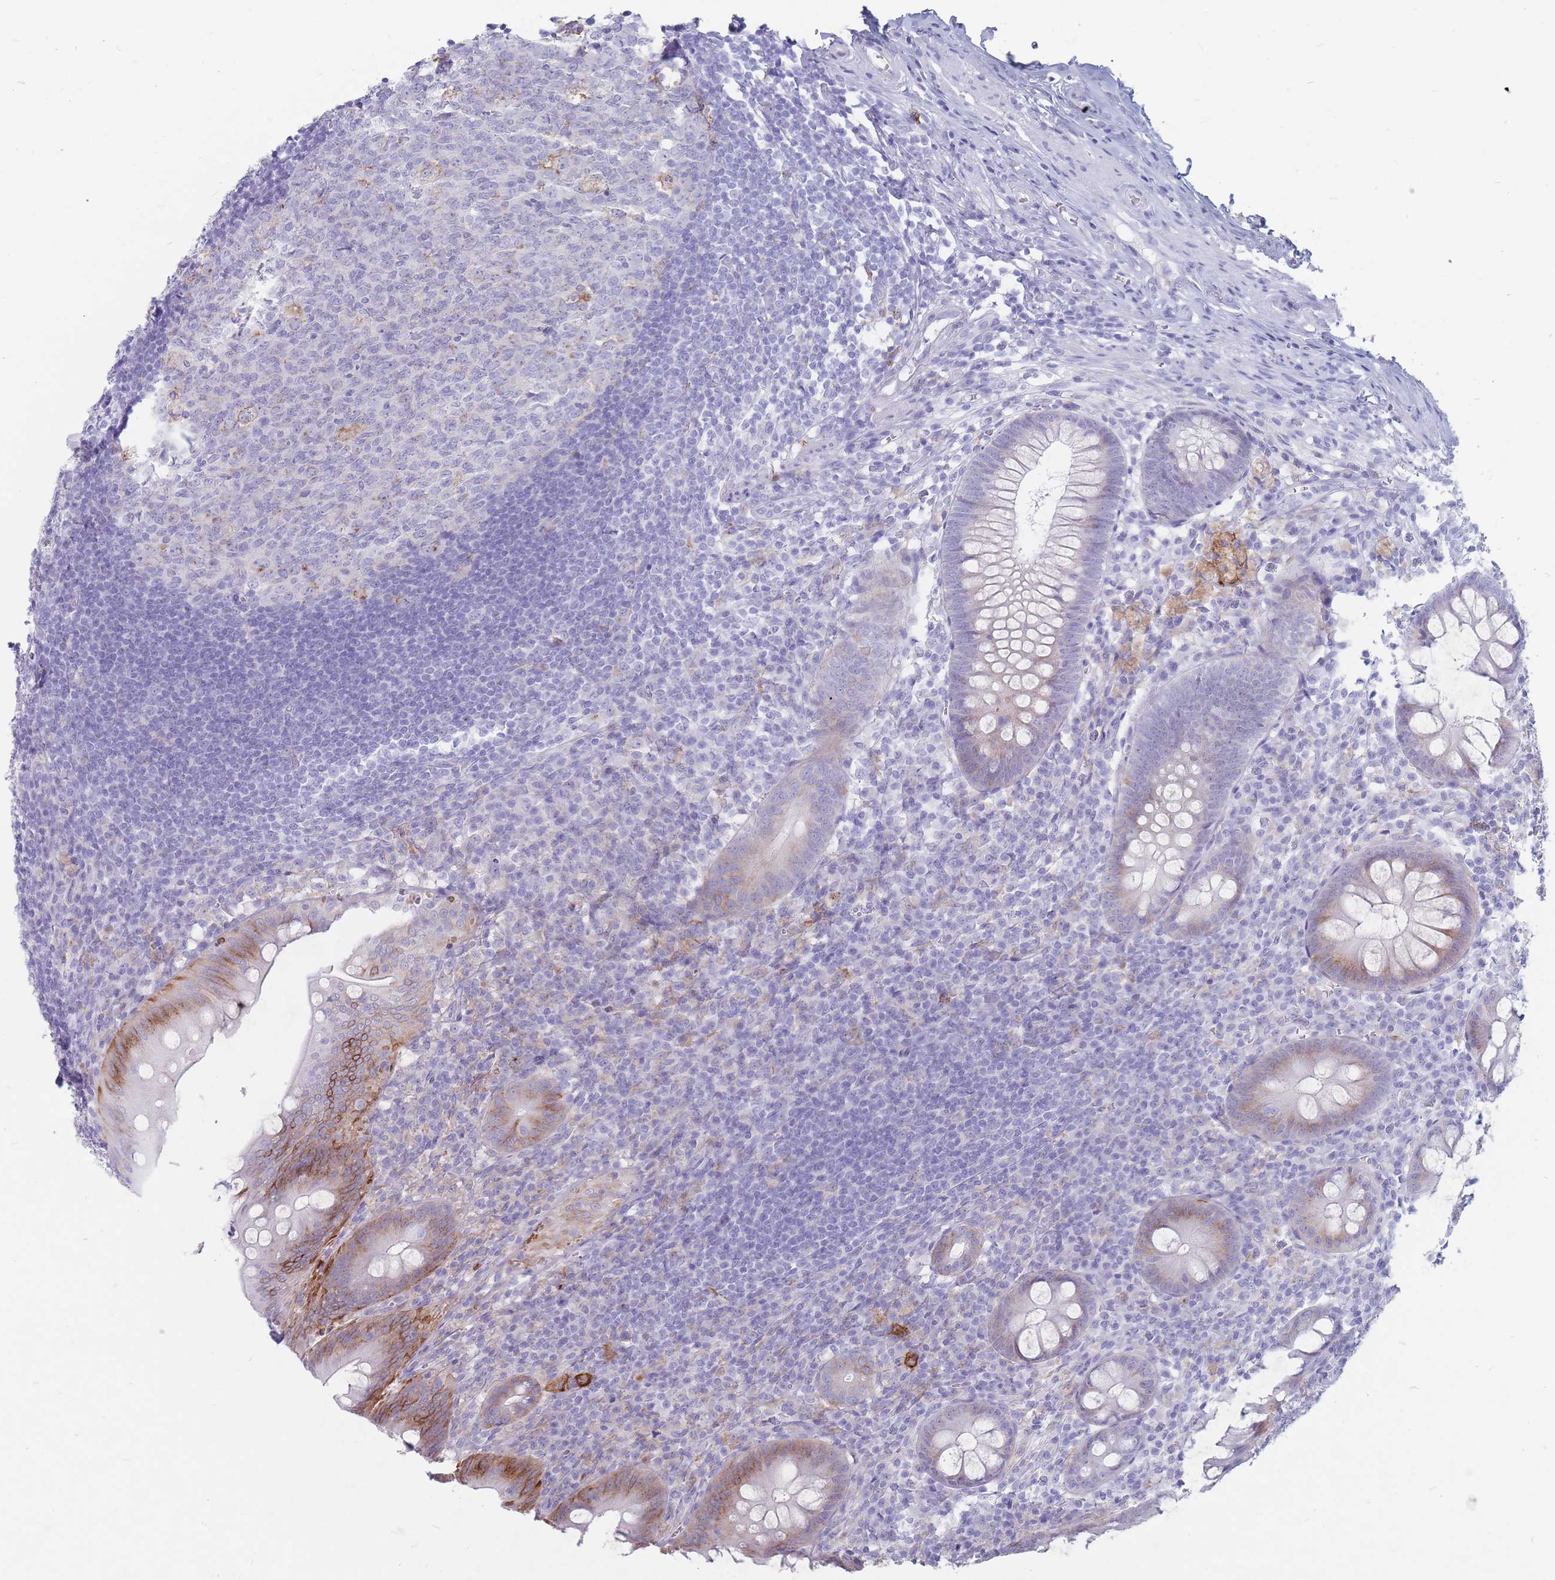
{"staining": {"intensity": "strong", "quantity": "25%-75%", "location": "cytoplasmic/membranous"}, "tissue": "appendix", "cell_type": "Glandular cells", "image_type": "normal", "snomed": [{"axis": "morphology", "description": "Normal tissue, NOS"}, {"axis": "topography", "description": "Appendix"}], "caption": "This is an image of immunohistochemistry staining of normal appendix, which shows strong staining in the cytoplasmic/membranous of glandular cells.", "gene": "ST3GAL5", "patient": {"sex": "male", "age": 56}}